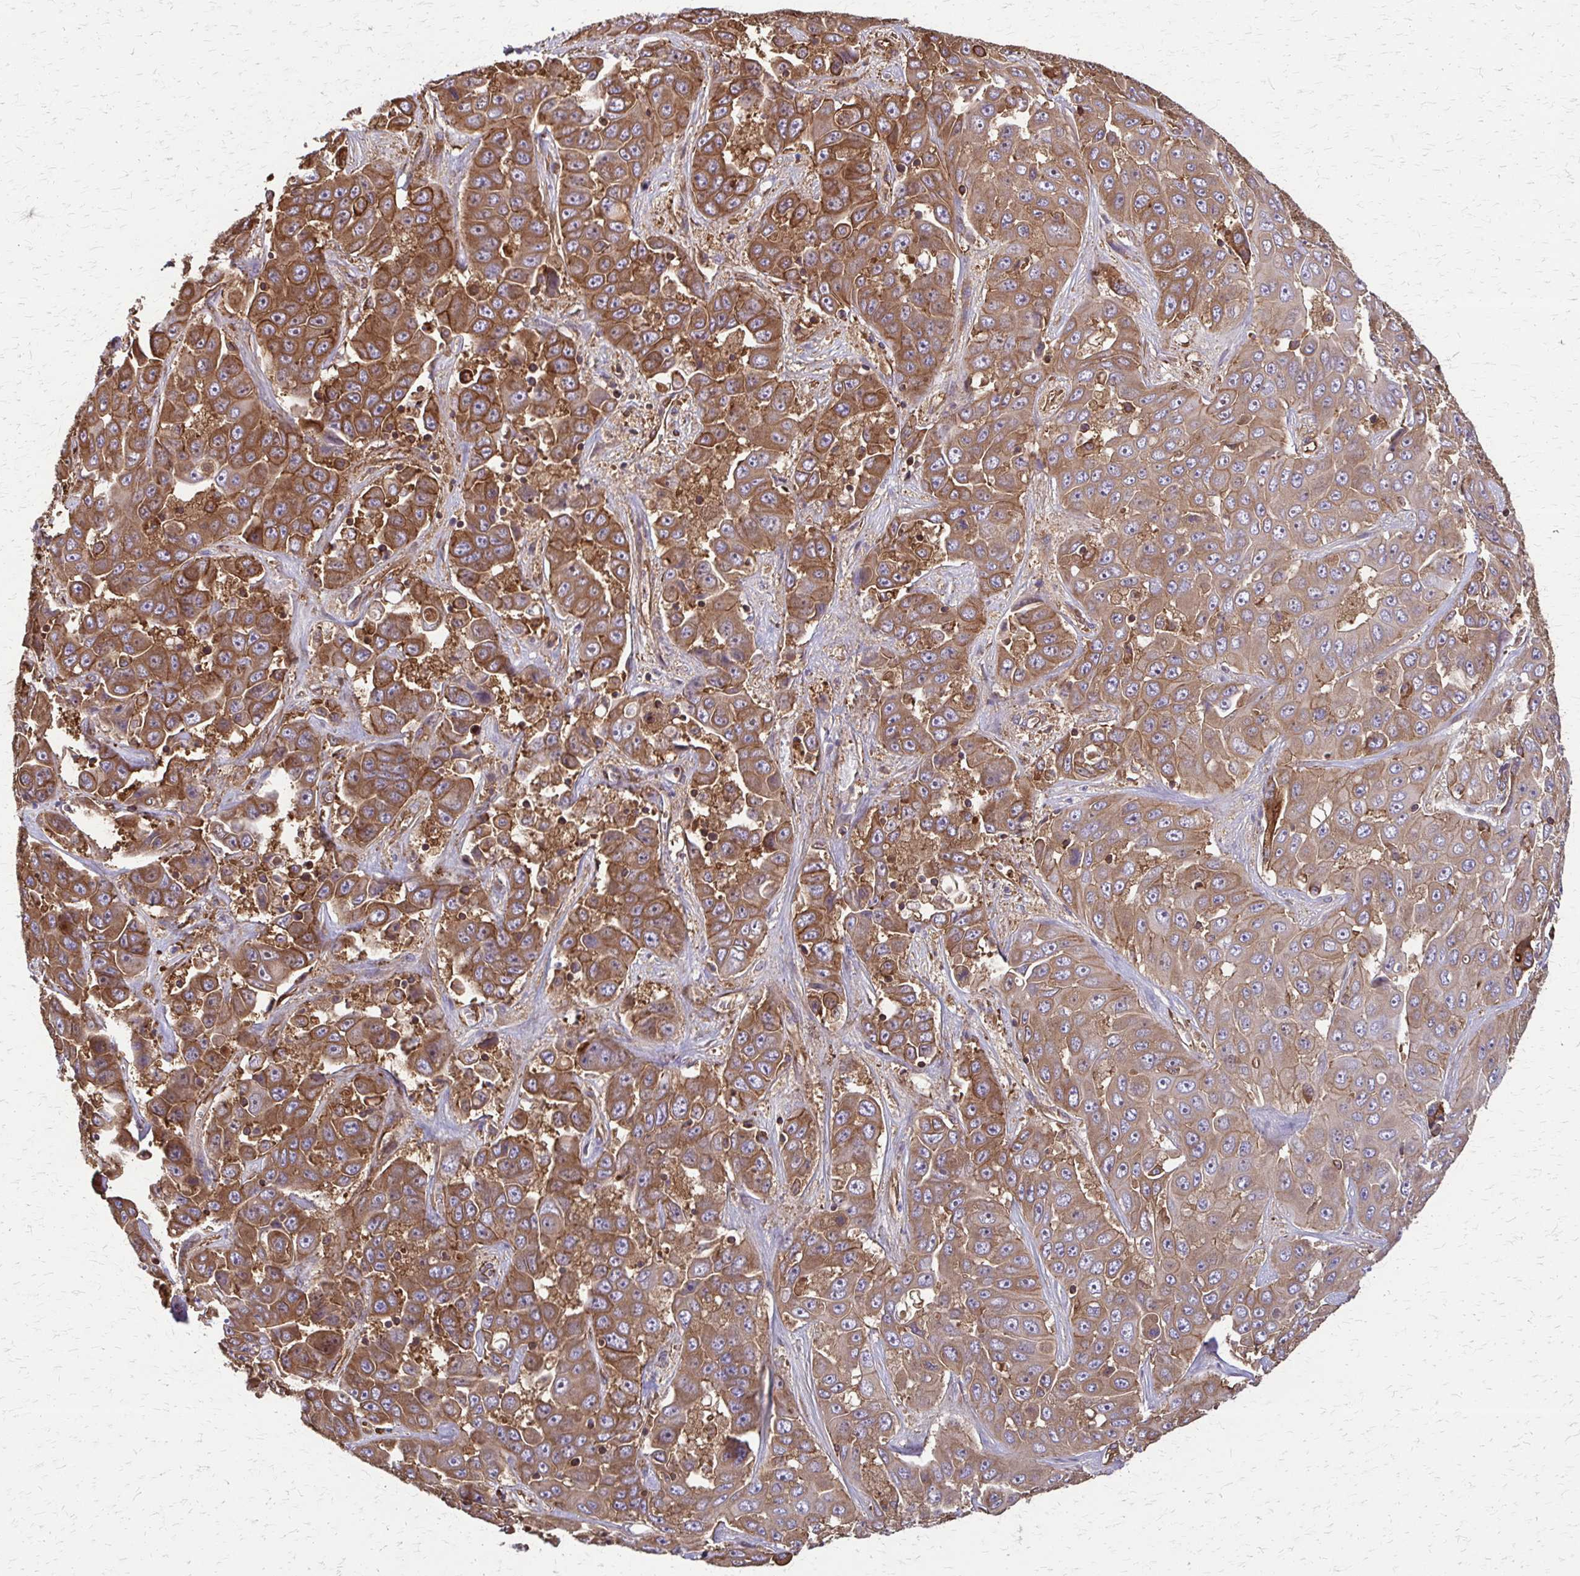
{"staining": {"intensity": "moderate", "quantity": ">75%", "location": "cytoplasmic/membranous"}, "tissue": "liver cancer", "cell_type": "Tumor cells", "image_type": "cancer", "snomed": [{"axis": "morphology", "description": "Cholangiocarcinoma"}, {"axis": "topography", "description": "Liver"}], "caption": "A brown stain labels moderate cytoplasmic/membranous staining of a protein in liver cancer (cholangiocarcinoma) tumor cells.", "gene": "EEF2", "patient": {"sex": "female", "age": 52}}